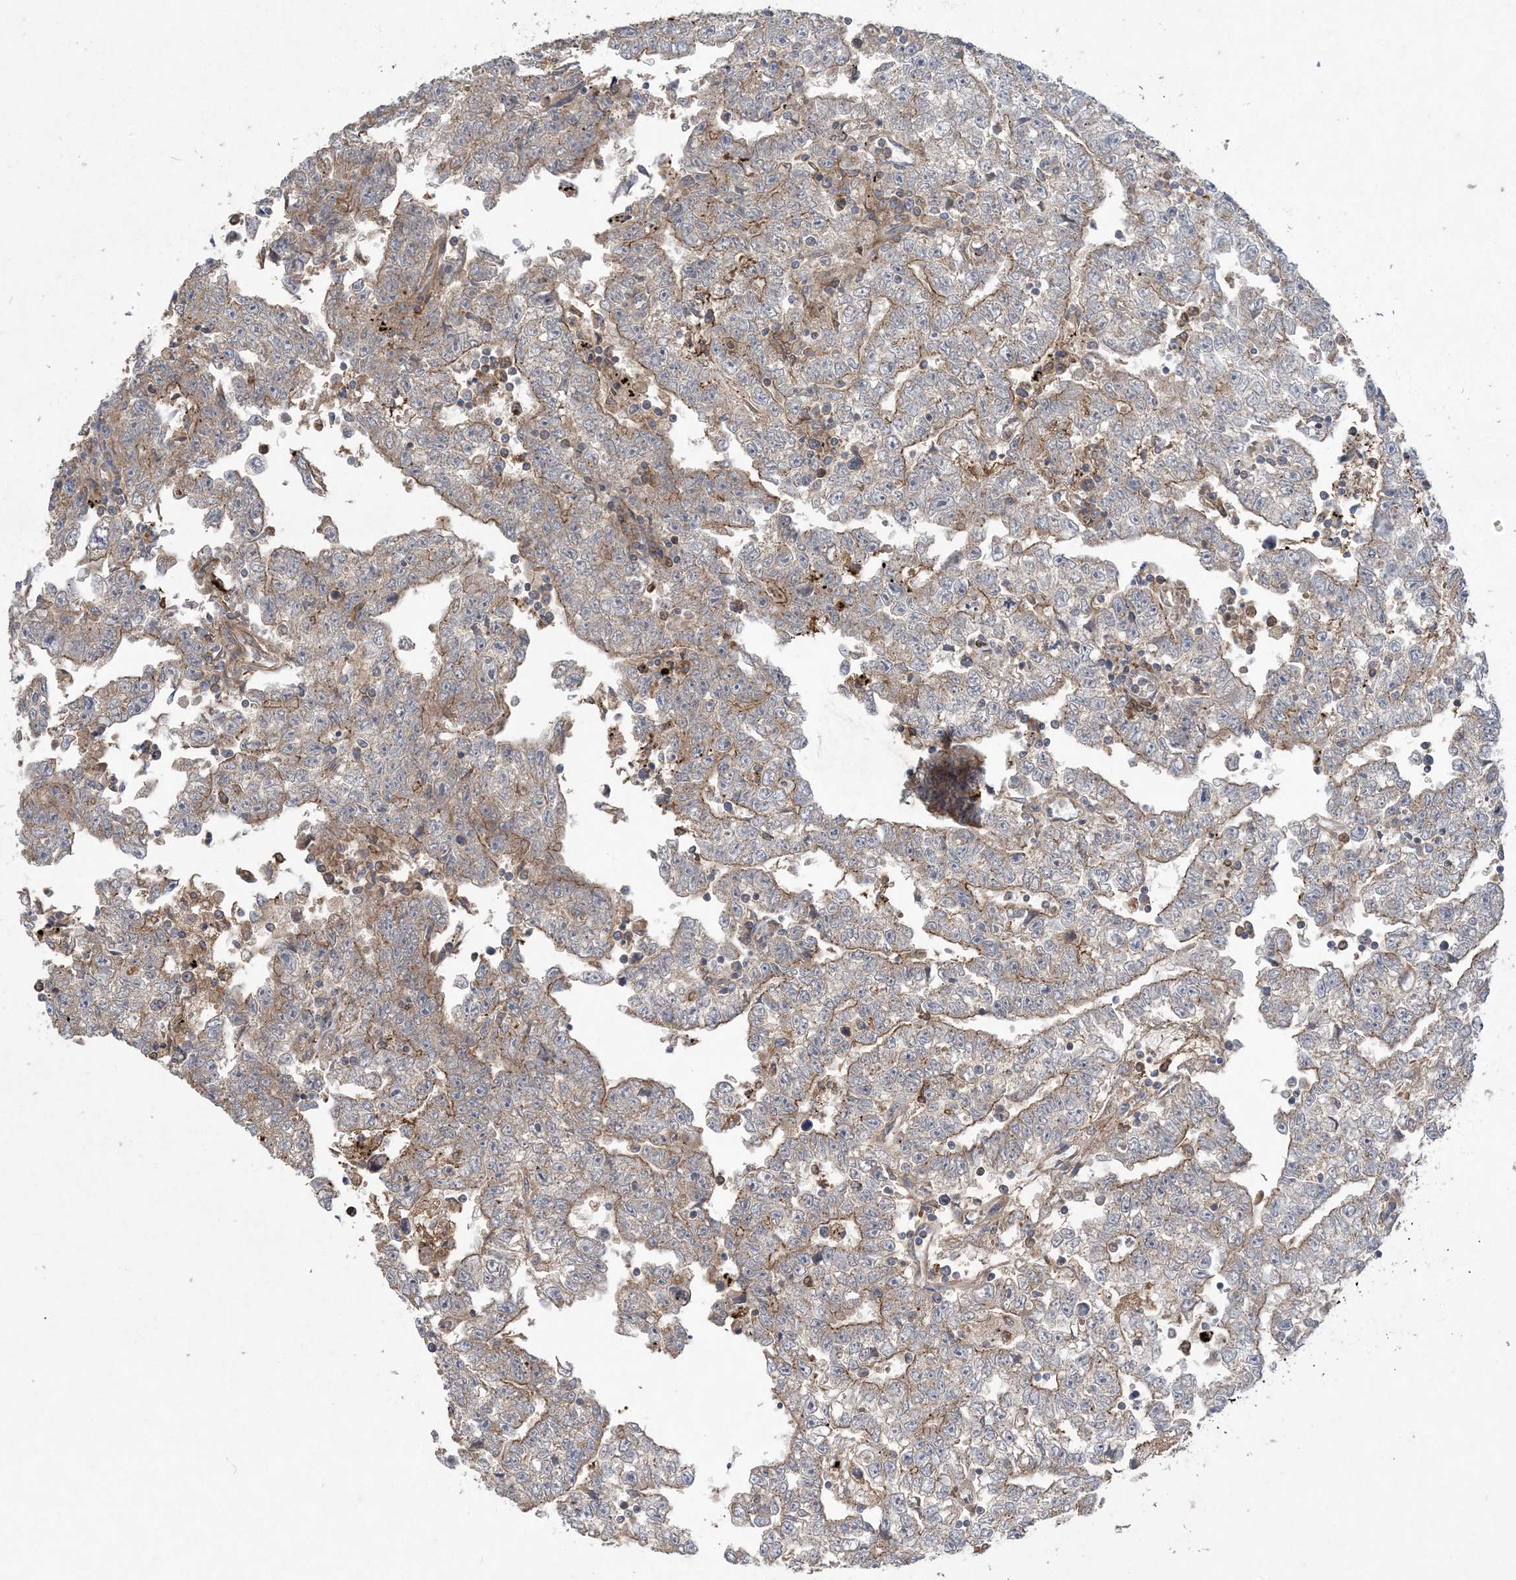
{"staining": {"intensity": "moderate", "quantity": "<25%", "location": "cytoplasmic/membranous"}, "tissue": "testis cancer", "cell_type": "Tumor cells", "image_type": "cancer", "snomed": [{"axis": "morphology", "description": "Carcinoma, Embryonal, NOS"}, {"axis": "topography", "description": "Testis"}], "caption": "Protein staining of testis cancer tissue exhibits moderate cytoplasmic/membranous expression in approximately <25% of tumor cells.", "gene": "MASP2", "patient": {"sex": "male", "age": 25}}